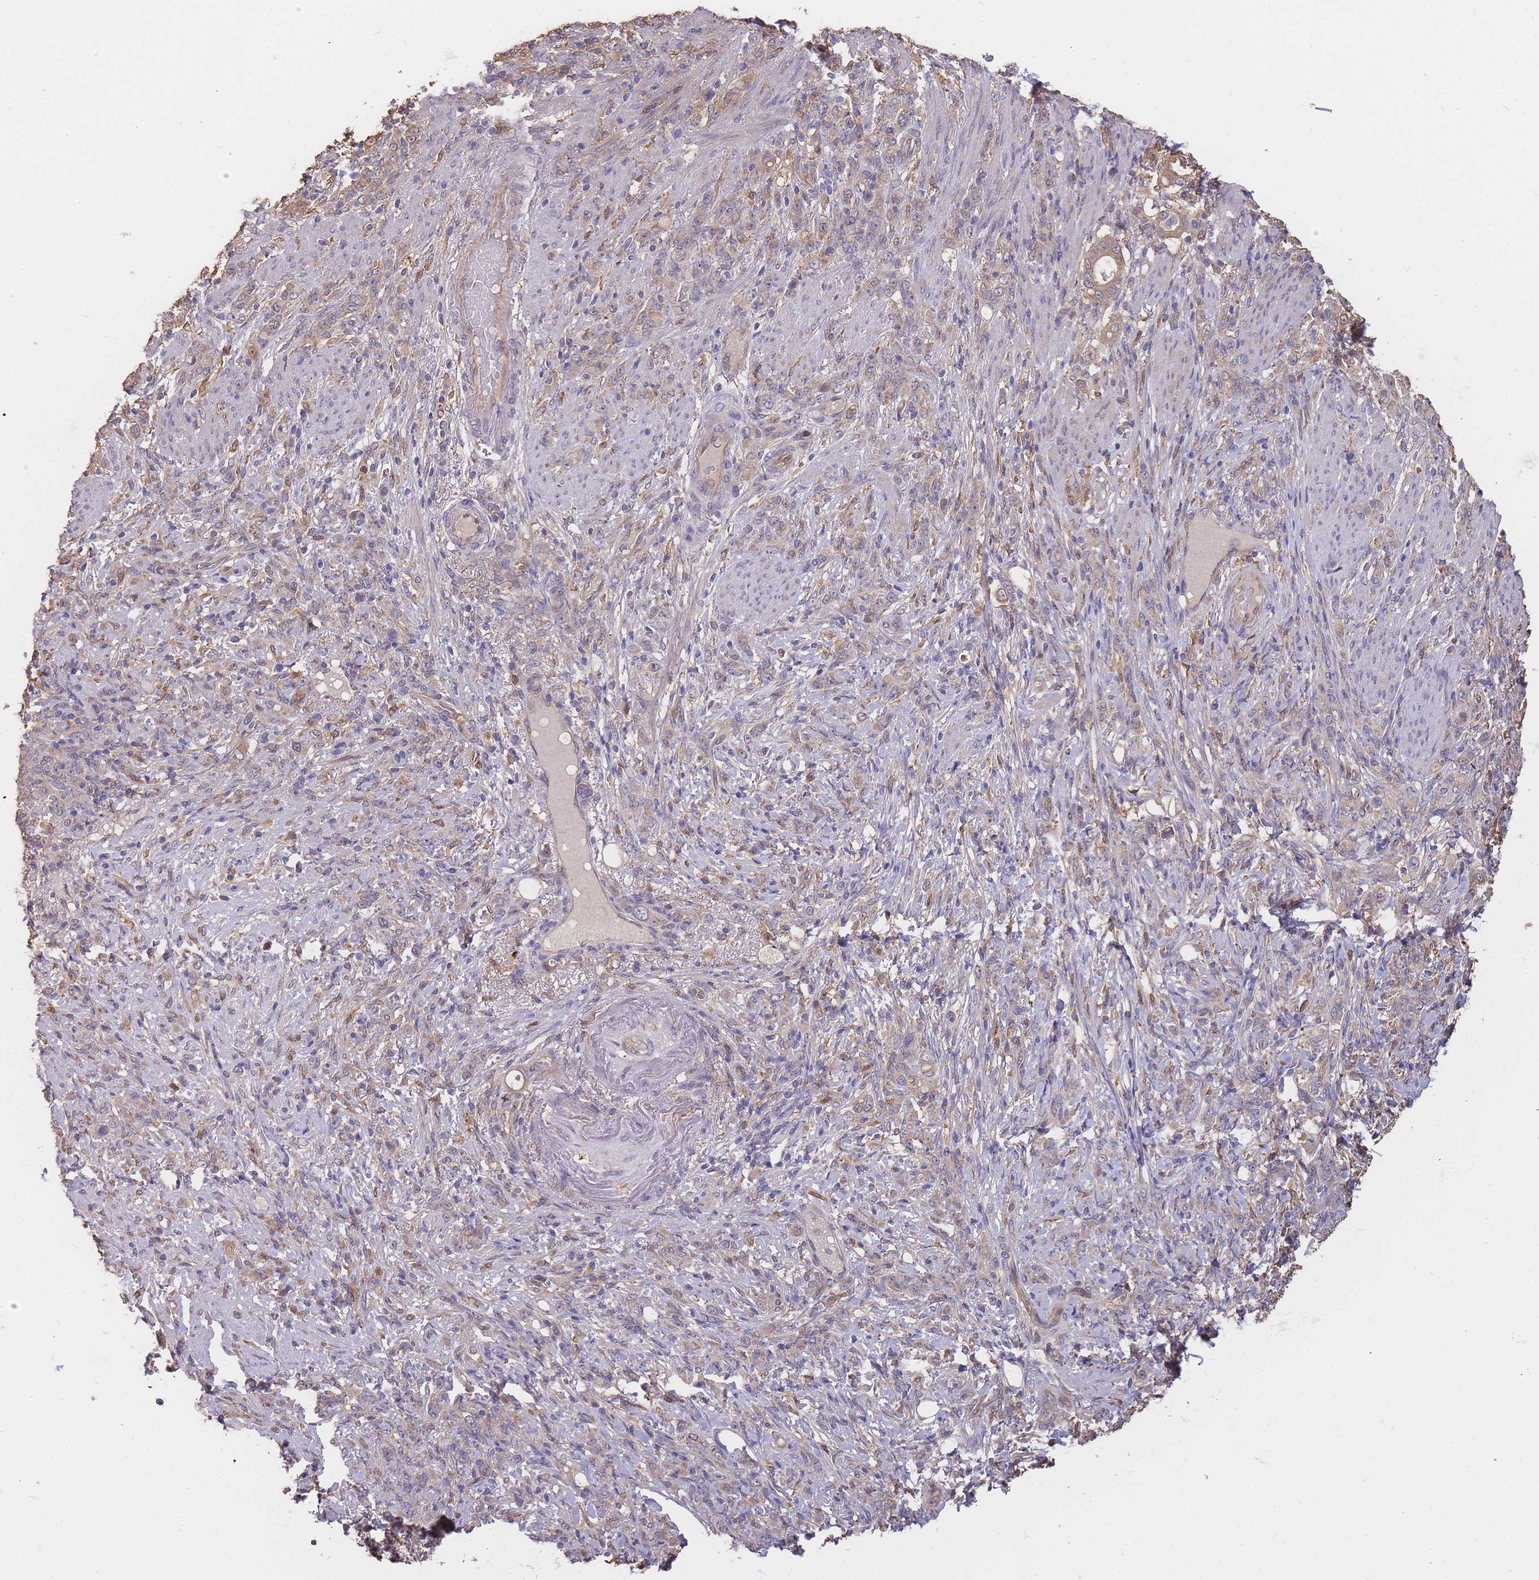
{"staining": {"intensity": "weak", "quantity": "<25%", "location": "cytoplasmic/membranous"}, "tissue": "stomach cancer", "cell_type": "Tumor cells", "image_type": "cancer", "snomed": [{"axis": "morphology", "description": "Normal tissue, NOS"}, {"axis": "morphology", "description": "Adenocarcinoma, NOS"}, {"axis": "topography", "description": "Stomach"}], "caption": "This is an immunohistochemistry micrograph of human adenocarcinoma (stomach). There is no staining in tumor cells.", "gene": "CDKN2AIPNL", "patient": {"sex": "female", "age": 79}}